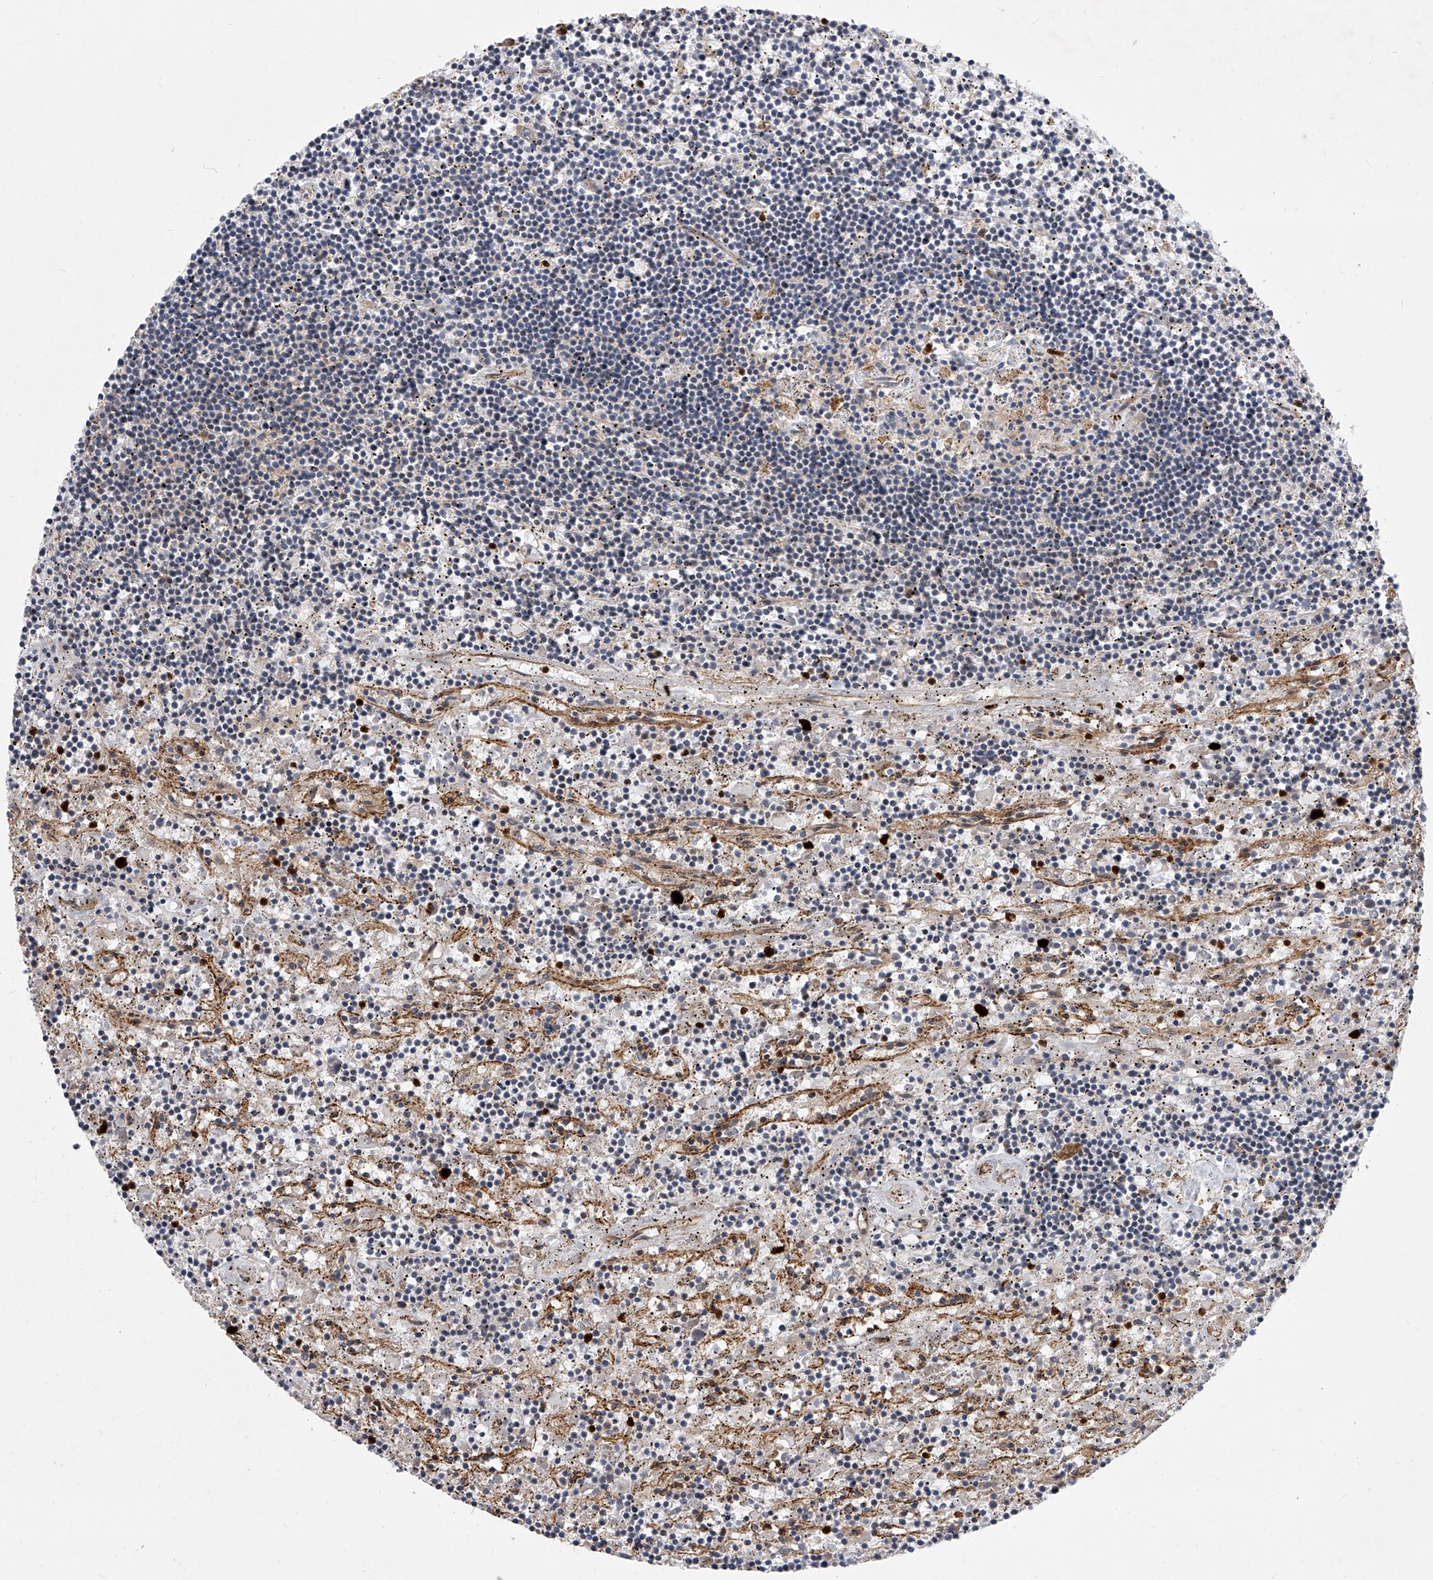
{"staining": {"intensity": "negative", "quantity": "none", "location": "none"}, "tissue": "lymphoma", "cell_type": "Tumor cells", "image_type": "cancer", "snomed": [{"axis": "morphology", "description": "Malignant lymphoma, non-Hodgkin's type, Low grade"}, {"axis": "topography", "description": "Spleen"}], "caption": "Malignant lymphoma, non-Hodgkin's type (low-grade) stained for a protein using immunohistochemistry (IHC) exhibits no expression tumor cells.", "gene": "MINDY4", "patient": {"sex": "male", "age": 76}}